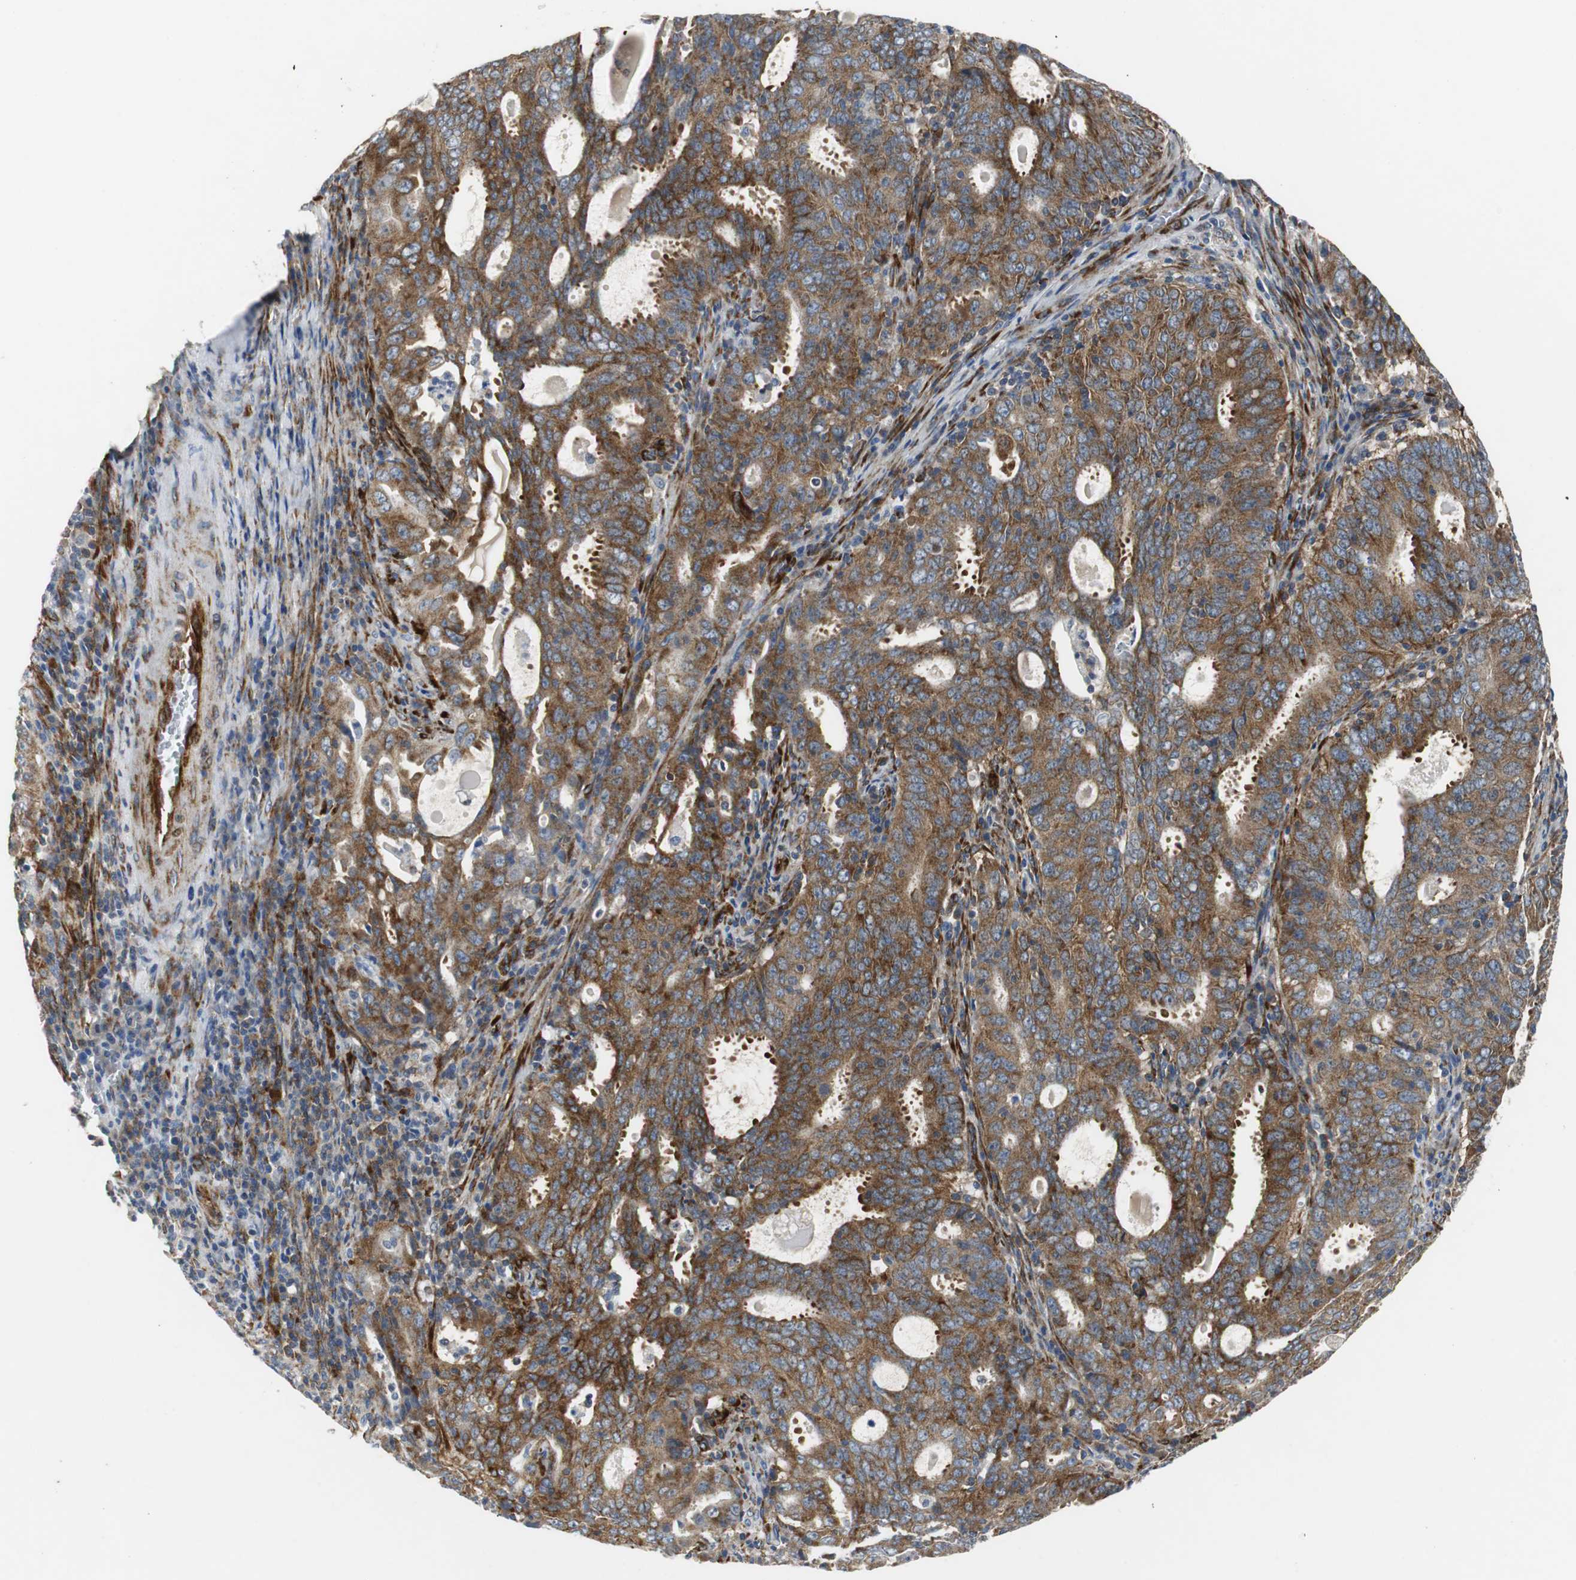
{"staining": {"intensity": "strong", "quantity": ">75%", "location": "cytoplasmic/membranous"}, "tissue": "cervical cancer", "cell_type": "Tumor cells", "image_type": "cancer", "snomed": [{"axis": "morphology", "description": "Adenocarcinoma, NOS"}, {"axis": "topography", "description": "Cervix"}], "caption": "Cervical cancer (adenocarcinoma) was stained to show a protein in brown. There is high levels of strong cytoplasmic/membranous positivity in about >75% of tumor cells. (brown staining indicates protein expression, while blue staining denotes nuclei).", "gene": "ISCU", "patient": {"sex": "female", "age": 44}}